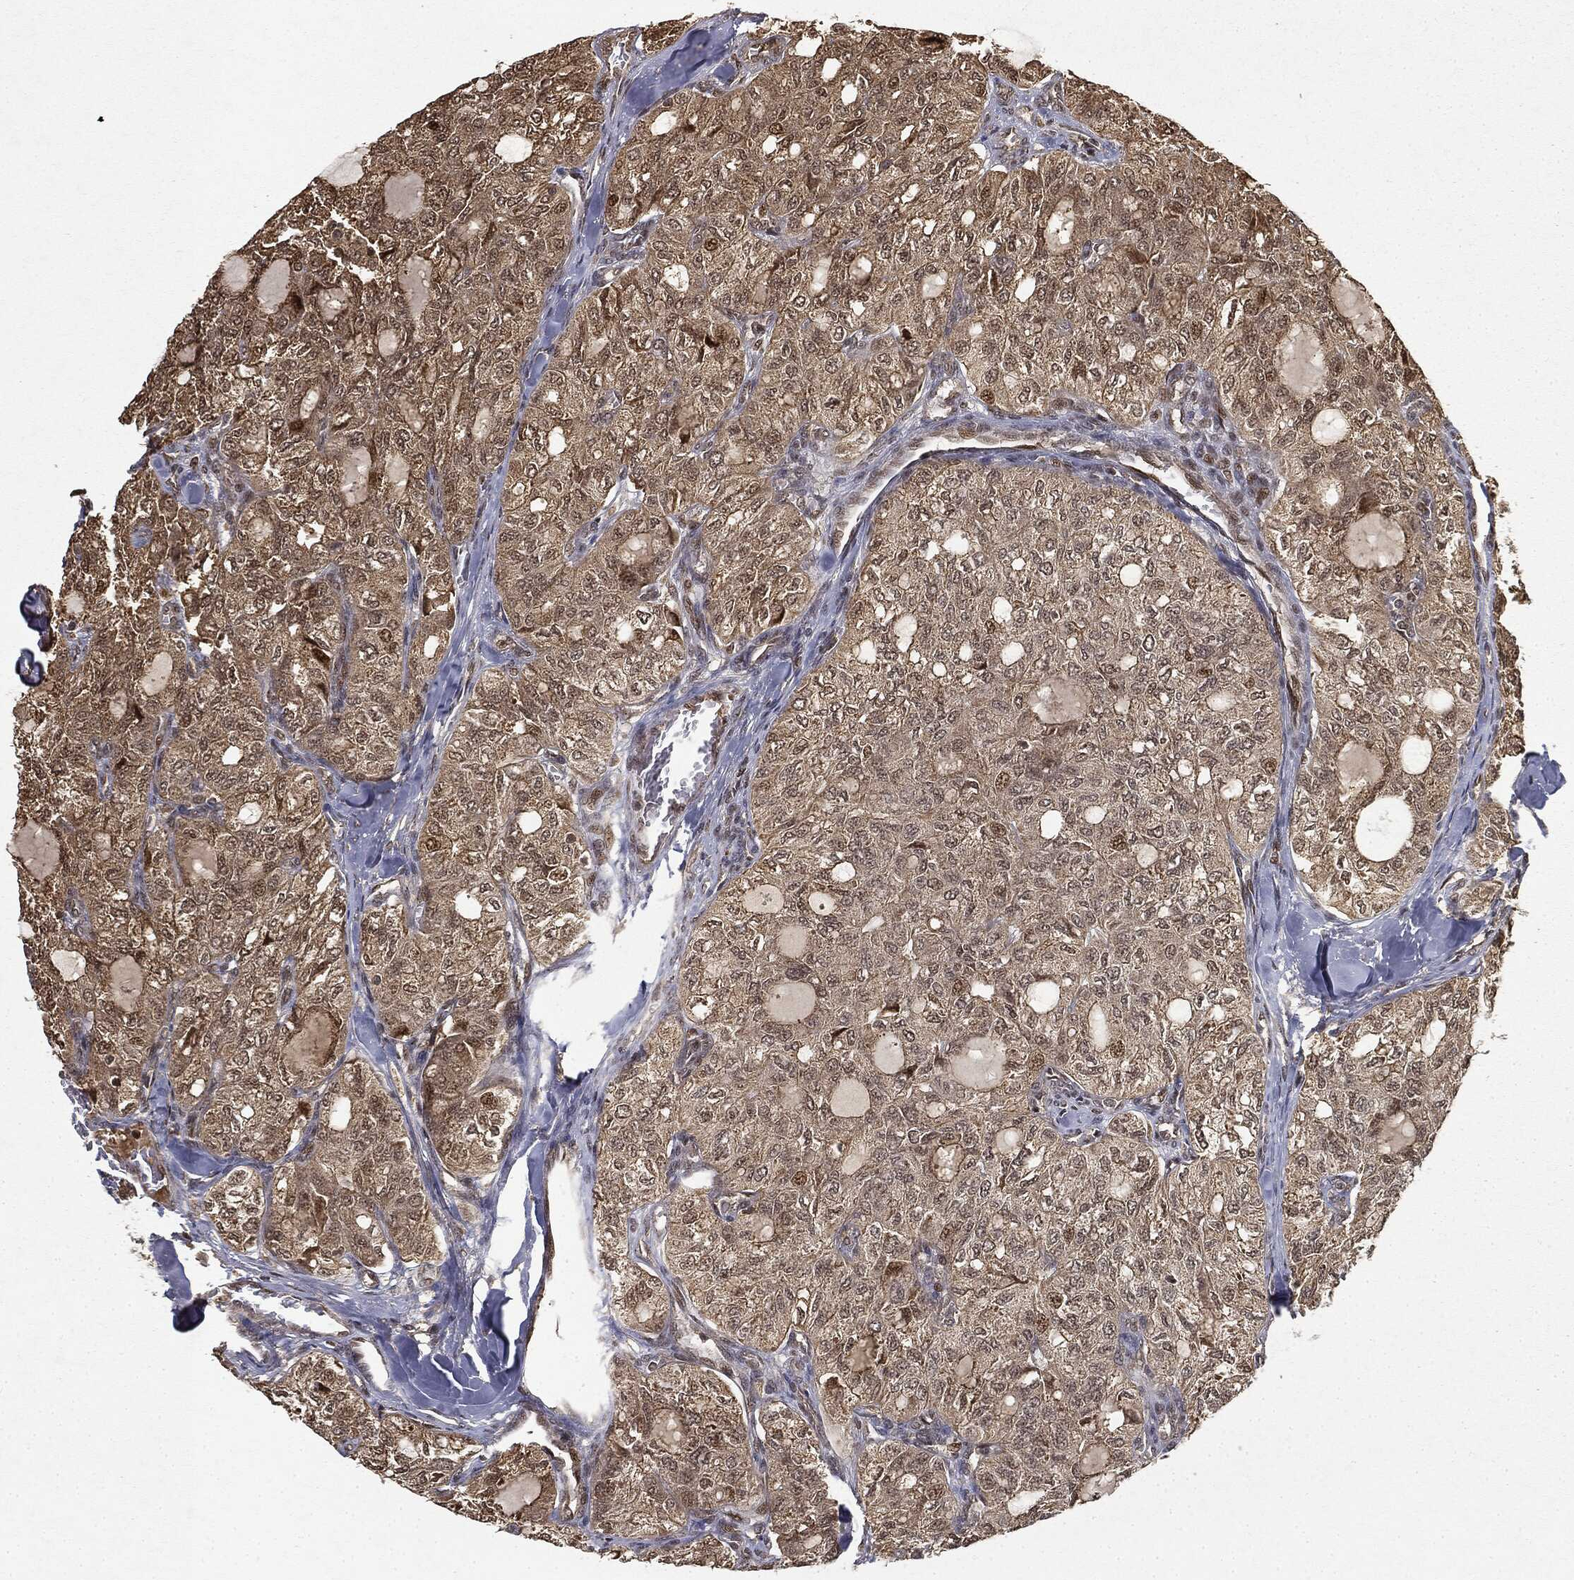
{"staining": {"intensity": "moderate", "quantity": "25%-75%", "location": "cytoplasmic/membranous,nuclear"}, "tissue": "thyroid cancer", "cell_type": "Tumor cells", "image_type": "cancer", "snomed": [{"axis": "morphology", "description": "Follicular adenoma carcinoma, NOS"}, {"axis": "topography", "description": "Thyroid gland"}], "caption": "Brown immunohistochemical staining in follicular adenoma carcinoma (thyroid) reveals moderate cytoplasmic/membranous and nuclear positivity in approximately 25%-75% of tumor cells.", "gene": "ZNHIT6", "patient": {"sex": "male", "age": 75}}